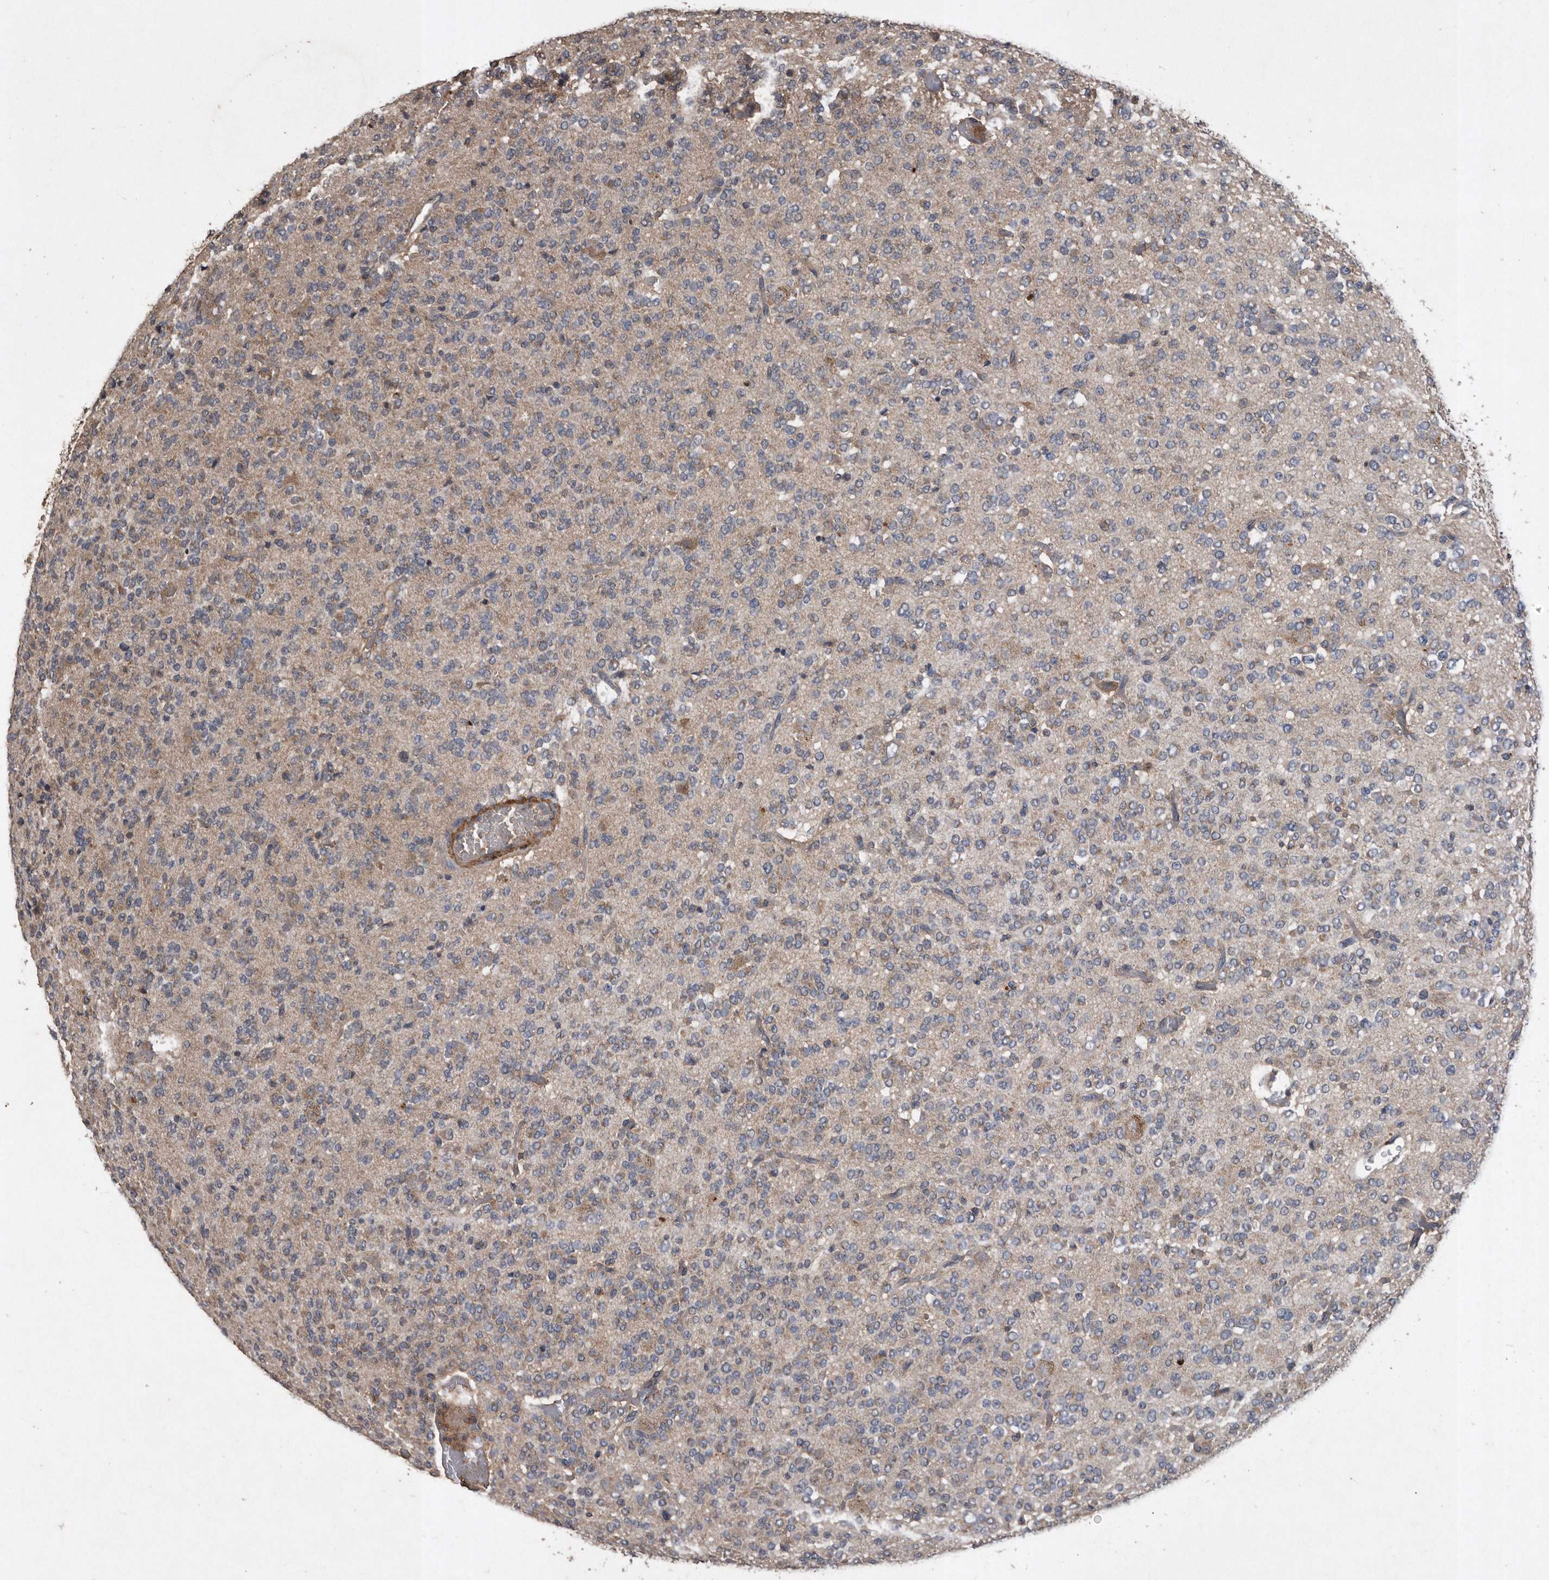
{"staining": {"intensity": "weak", "quantity": "25%-75%", "location": "cytoplasmic/membranous"}, "tissue": "glioma", "cell_type": "Tumor cells", "image_type": "cancer", "snomed": [{"axis": "morphology", "description": "Glioma, malignant, Low grade"}, {"axis": "topography", "description": "Brain"}], "caption": "Glioma was stained to show a protein in brown. There is low levels of weak cytoplasmic/membranous expression in about 25%-75% of tumor cells. Nuclei are stained in blue.", "gene": "NRBP1", "patient": {"sex": "male", "age": 38}}